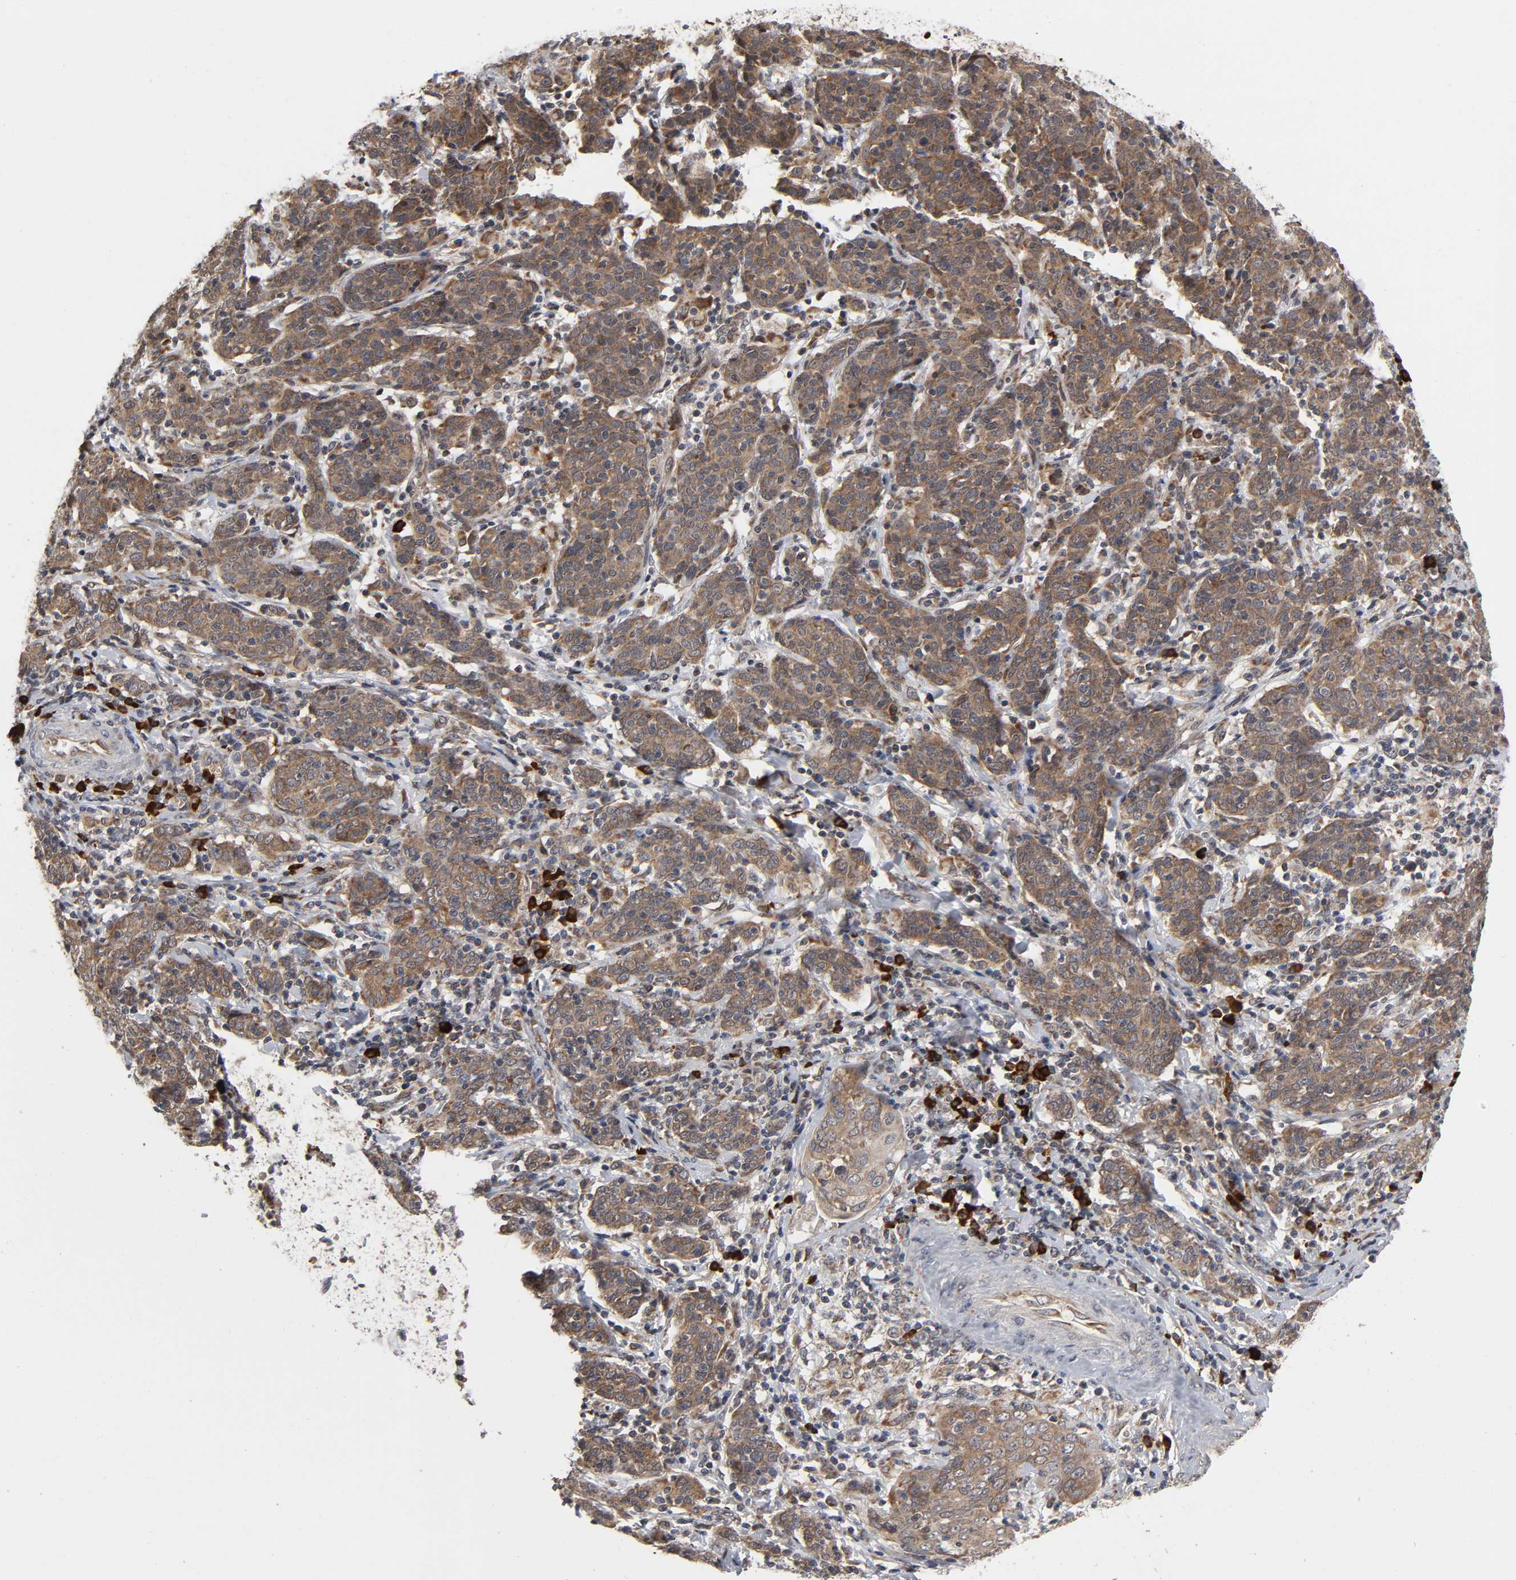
{"staining": {"intensity": "moderate", "quantity": ">75%", "location": "cytoplasmic/membranous"}, "tissue": "cervical cancer", "cell_type": "Tumor cells", "image_type": "cancer", "snomed": [{"axis": "morphology", "description": "Normal tissue, NOS"}, {"axis": "morphology", "description": "Squamous cell carcinoma, NOS"}, {"axis": "topography", "description": "Cervix"}], "caption": "Immunohistochemistry micrograph of neoplastic tissue: human squamous cell carcinoma (cervical) stained using immunohistochemistry exhibits medium levels of moderate protein expression localized specifically in the cytoplasmic/membranous of tumor cells, appearing as a cytoplasmic/membranous brown color.", "gene": "SLC30A9", "patient": {"sex": "female", "age": 67}}